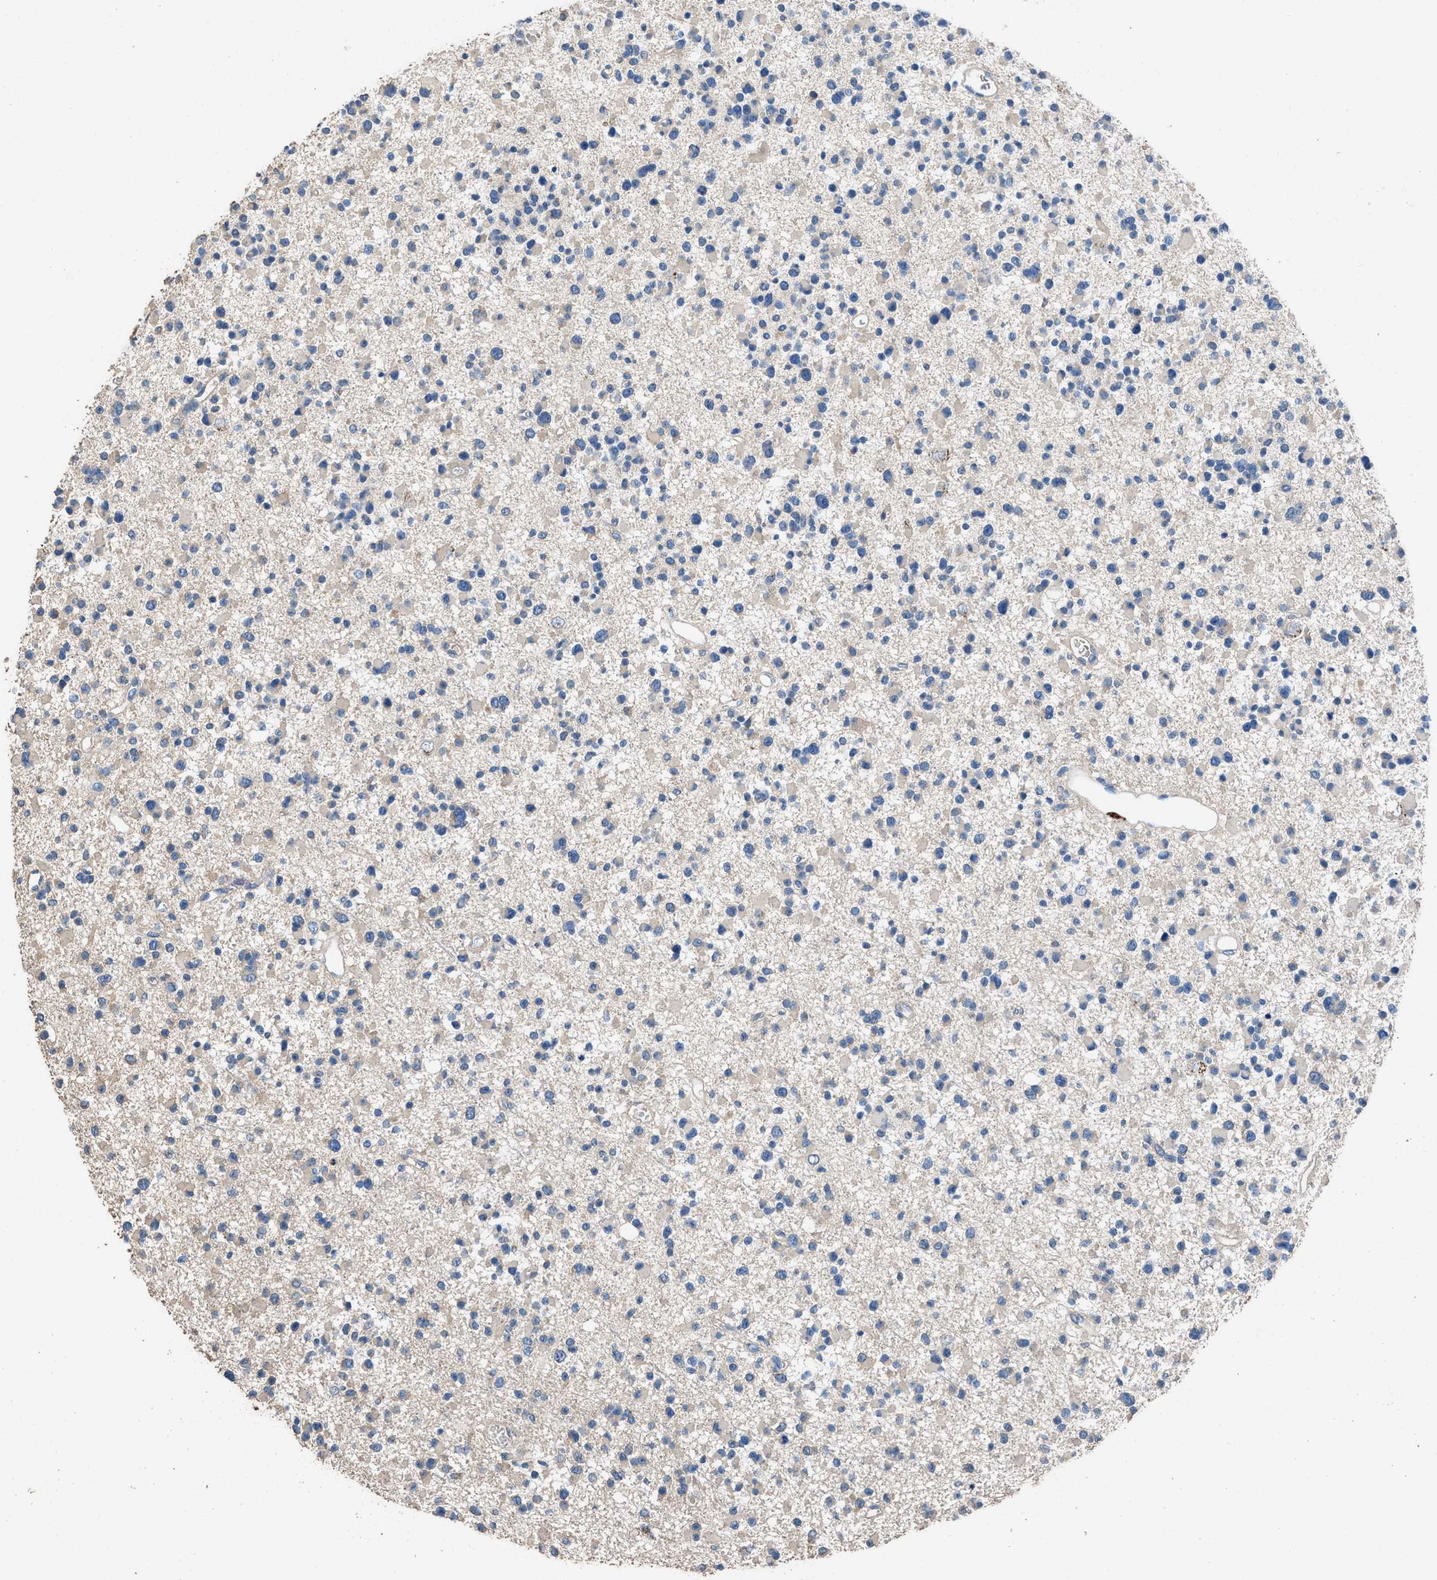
{"staining": {"intensity": "weak", "quantity": "<25%", "location": "cytoplasmic/membranous"}, "tissue": "glioma", "cell_type": "Tumor cells", "image_type": "cancer", "snomed": [{"axis": "morphology", "description": "Glioma, malignant, Low grade"}, {"axis": "topography", "description": "Brain"}], "caption": "Tumor cells are negative for protein expression in human glioma.", "gene": "ITSN1", "patient": {"sex": "female", "age": 22}}